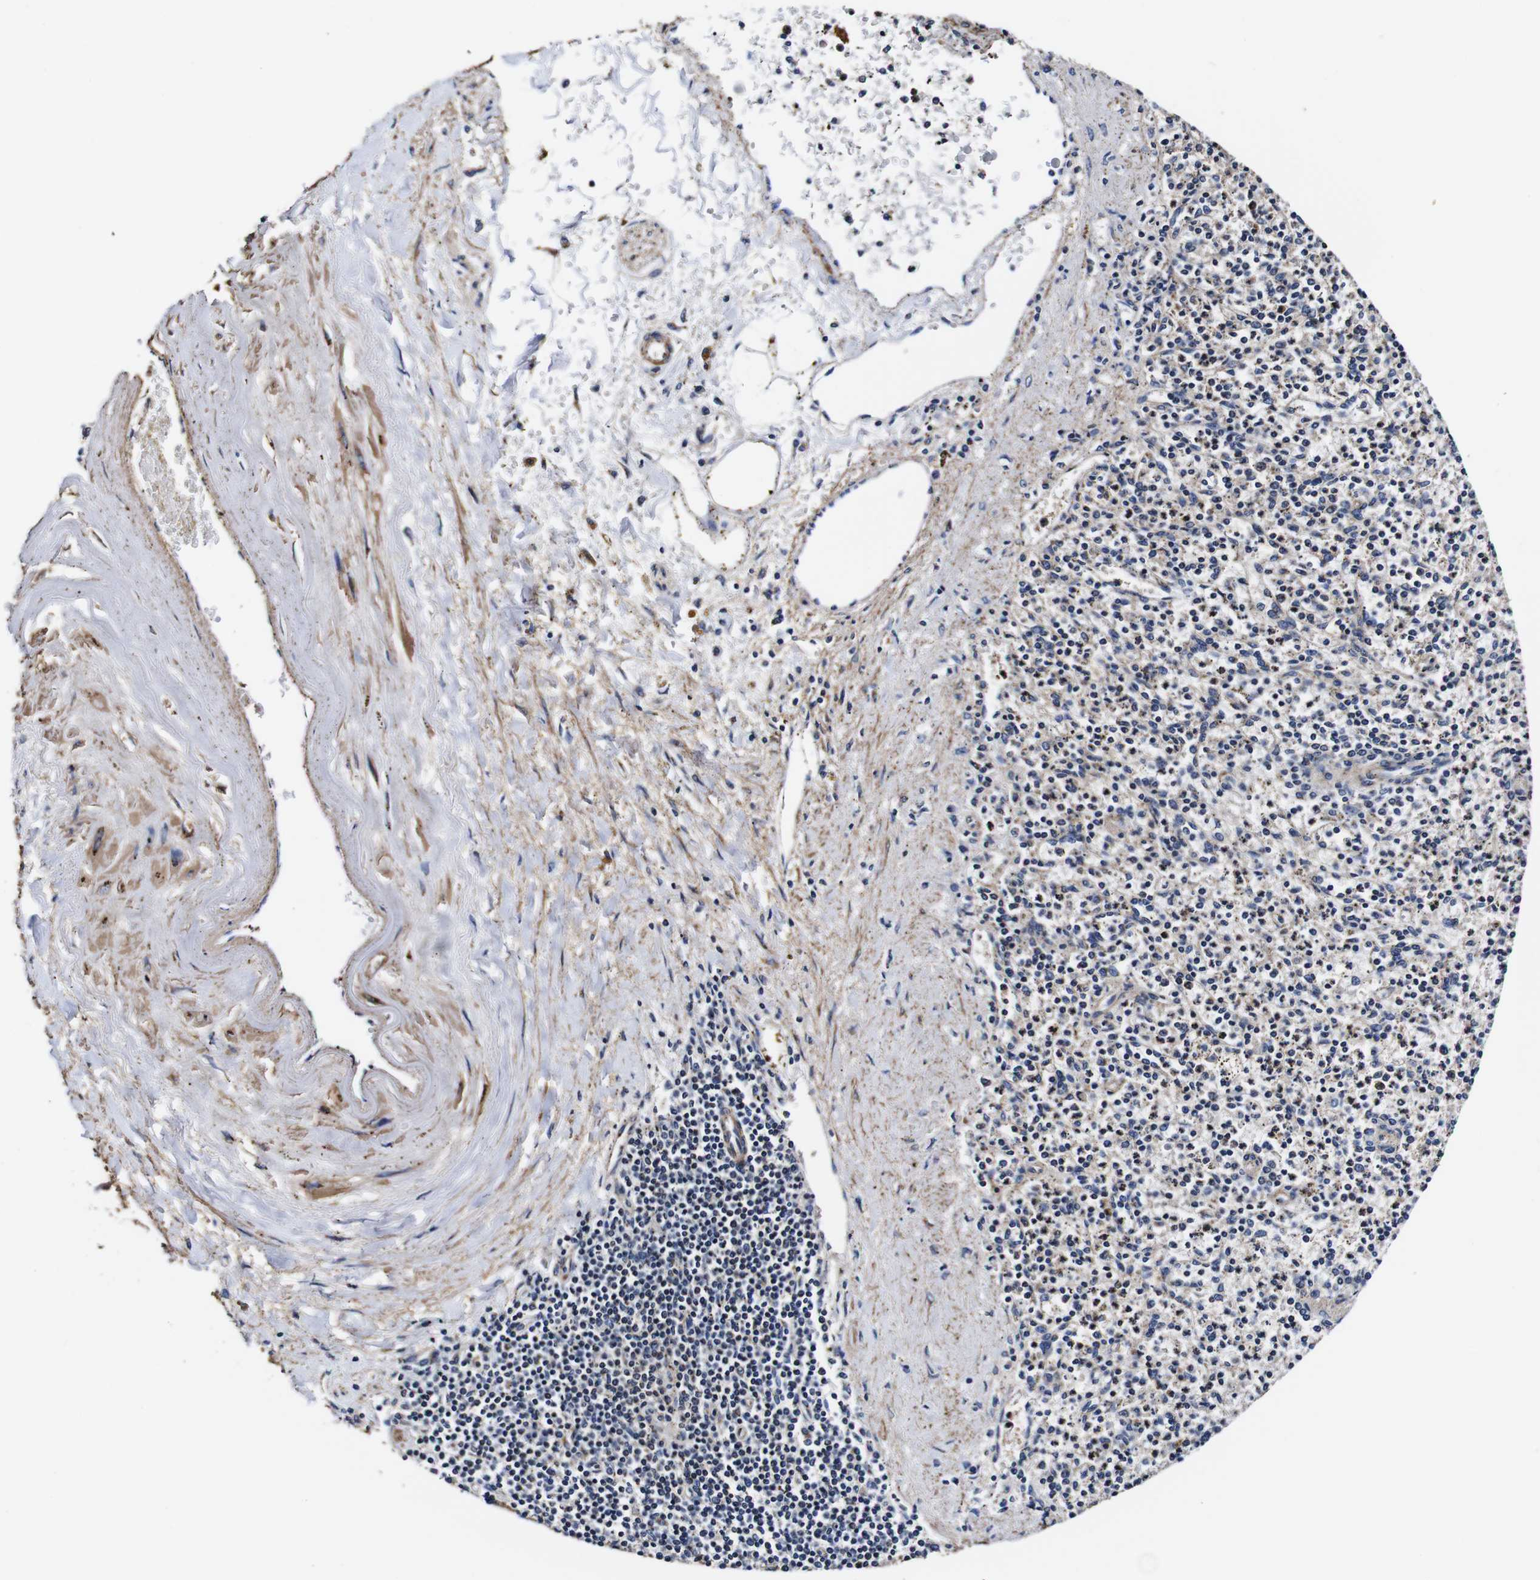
{"staining": {"intensity": "negative", "quantity": "none", "location": "none"}, "tissue": "spleen", "cell_type": "Cells in red pulp", "image_type": "normal", "snomed": [{"axis": "morphology", "description": "Normal tissue, NOS"}, {"axis": "topography", "description": "Spleen"}], "caption": "DAB immunohistochemical staining of benign human spleen reveals no significant positivity in cells in red pulp. Nuclei are stained in blue.", "gene": "PDCD6IP", "patient": {"sex": "male", "age": 72}}